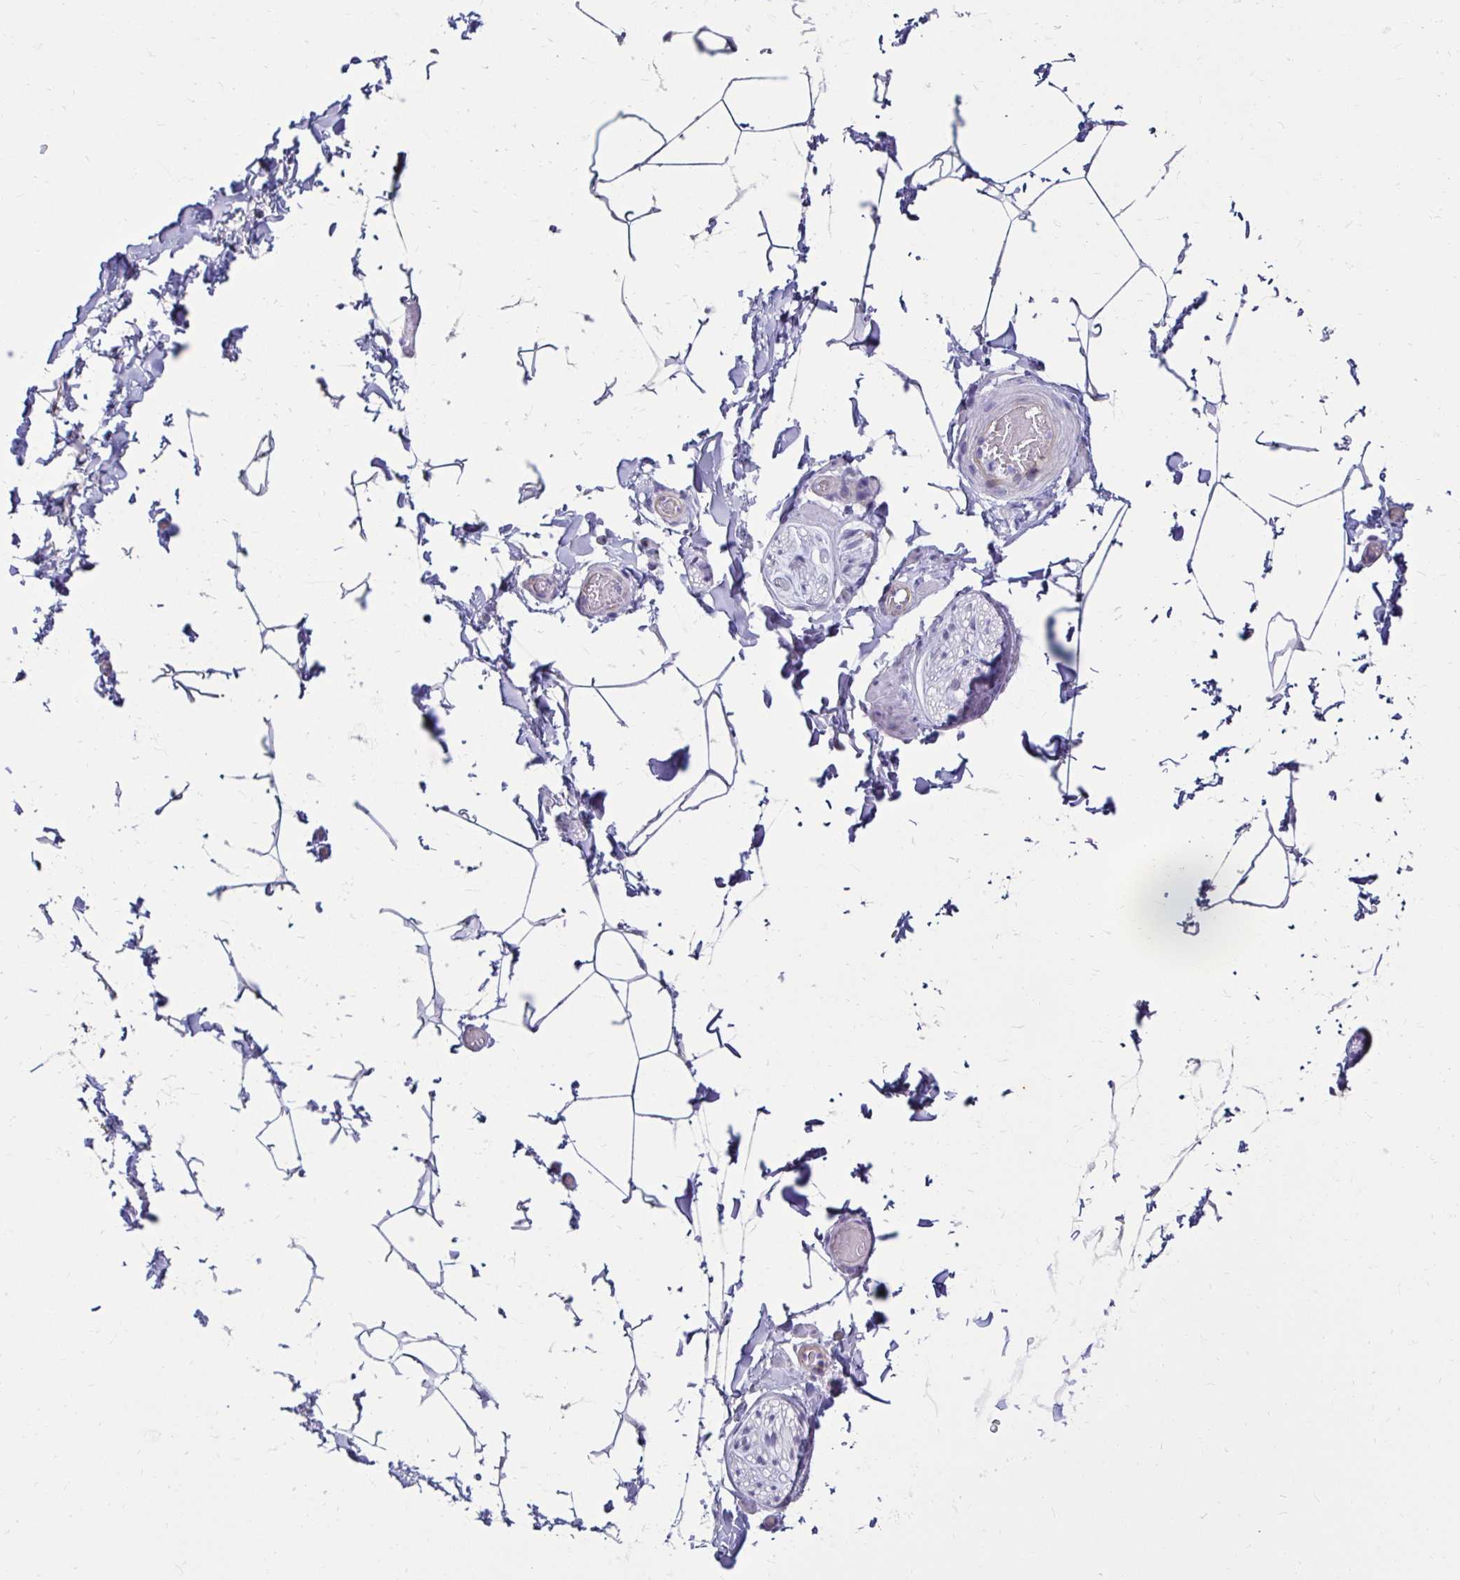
{"staining": {"intensity": "negative", "quantity": "none", "location": "none"}, "tissue": "adipose tissue", "cell_type": "Adipocytes", "image_type": "normal", "snomed": [{"axis": "morphology", "description": "Normal tissue, NOS"}, {"axis": "topography", "description": "Epididymis"}, {"axis": "topography", "description": "Peripheral nerve tissue"}], "caption": "The image shows no significant expression in adipocytes of adipose tissue. Brightfield microscopy of IHC stained with DAB (brown) and hematoxylin (blue), captured at high magnification.", "gene": "ANKRD62", "patient": {"sex": "male", "age": 32}}